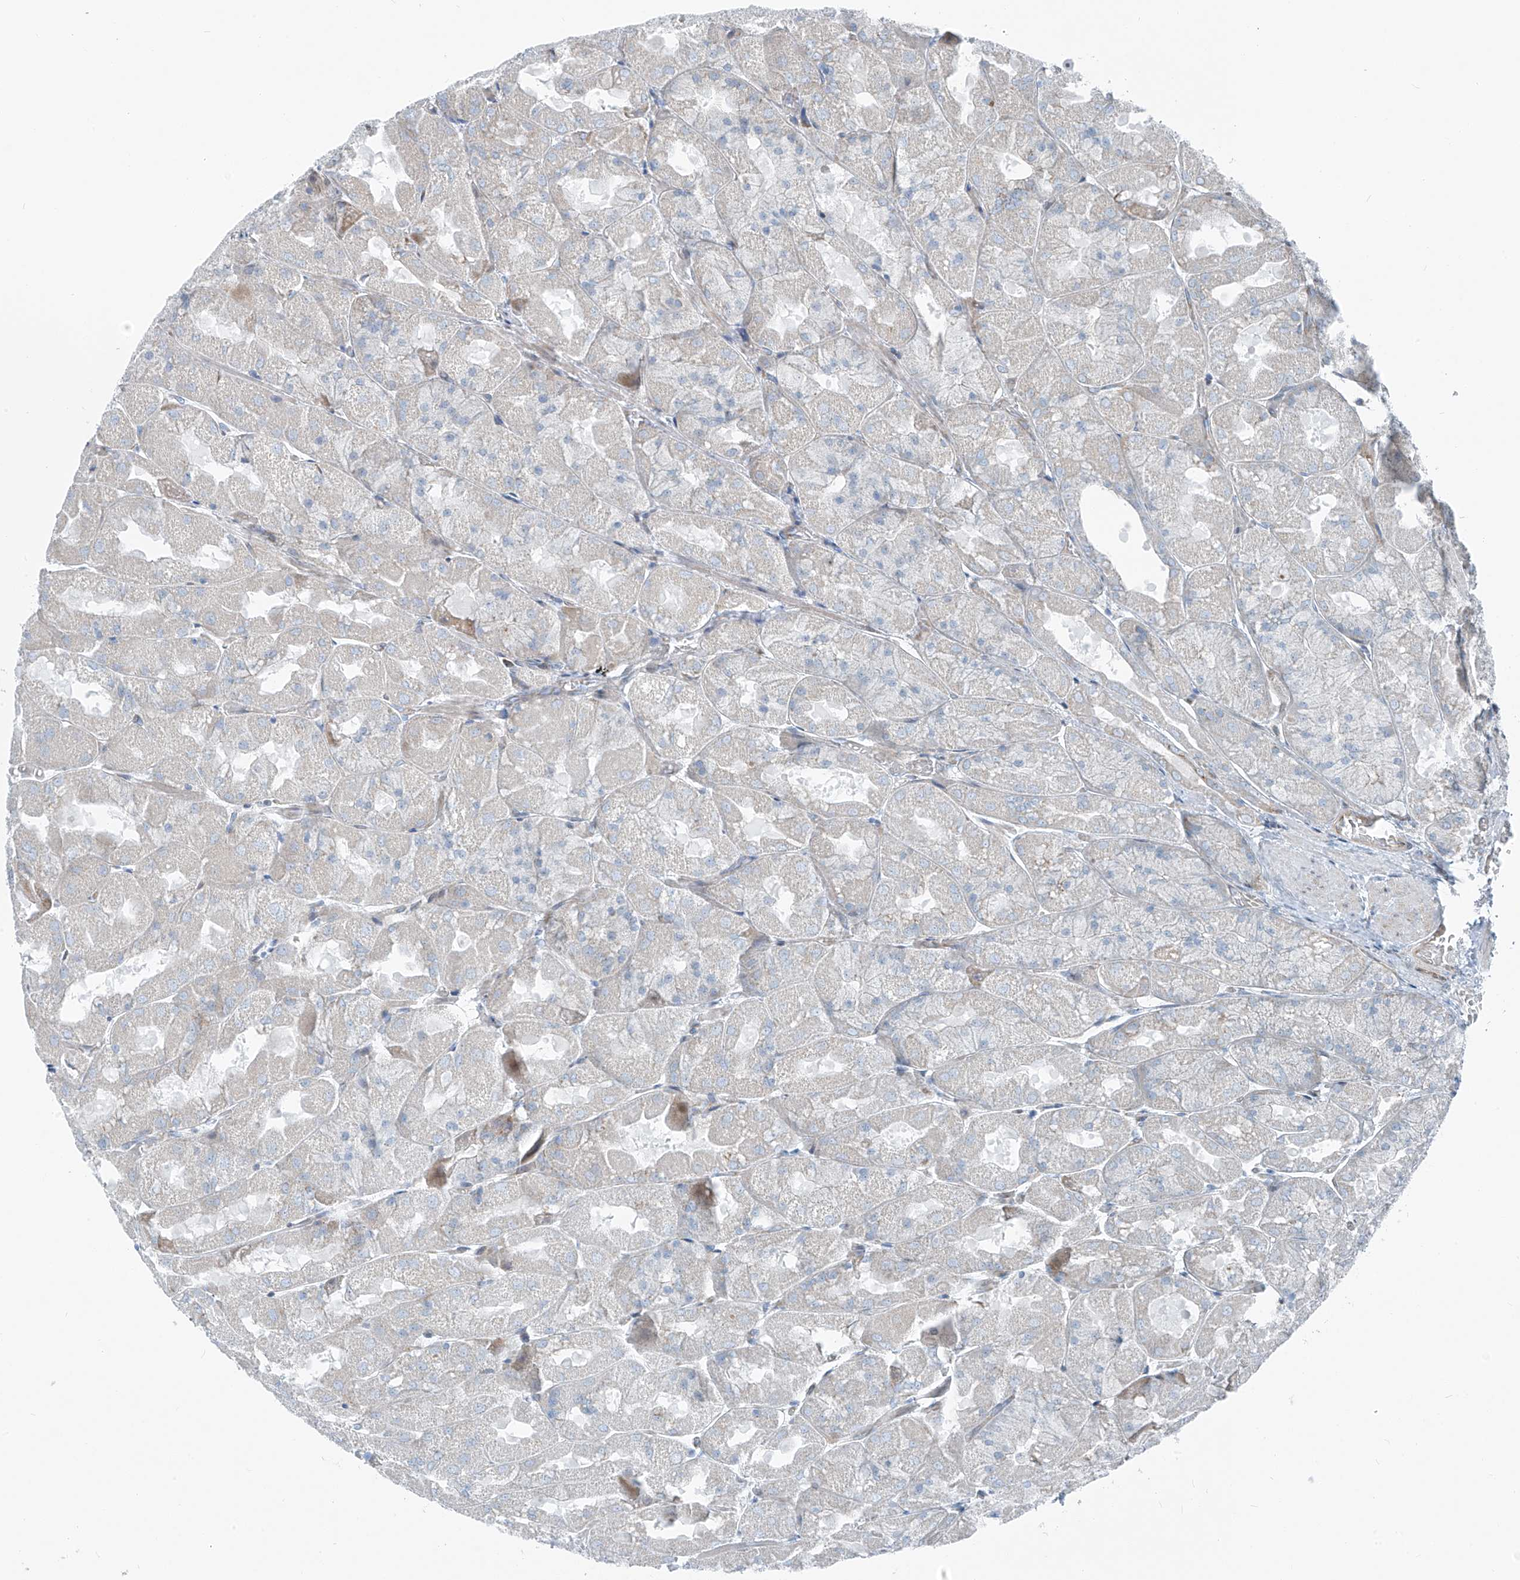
{"staining": {"intensity": "moderate", "quantity": "<25%", "location": "cytoplasmic/membranous"}, "tissue": "stomach", "cell_type": "Glandular cells", "image_type": "normal", "snomed": [{"axis": "morphology", "description": "Normal tissue, NOS"}, {"axis": "topography", "description": "Stomach"}], "caption": "Moderate cytoplasmic/membranous staining for a protein is seen in approximately <25% of glandular cells of normal stomach using immunohistochemistry.", "gene": "HIC2", "patient": {"sex": "female", "age": 61}}